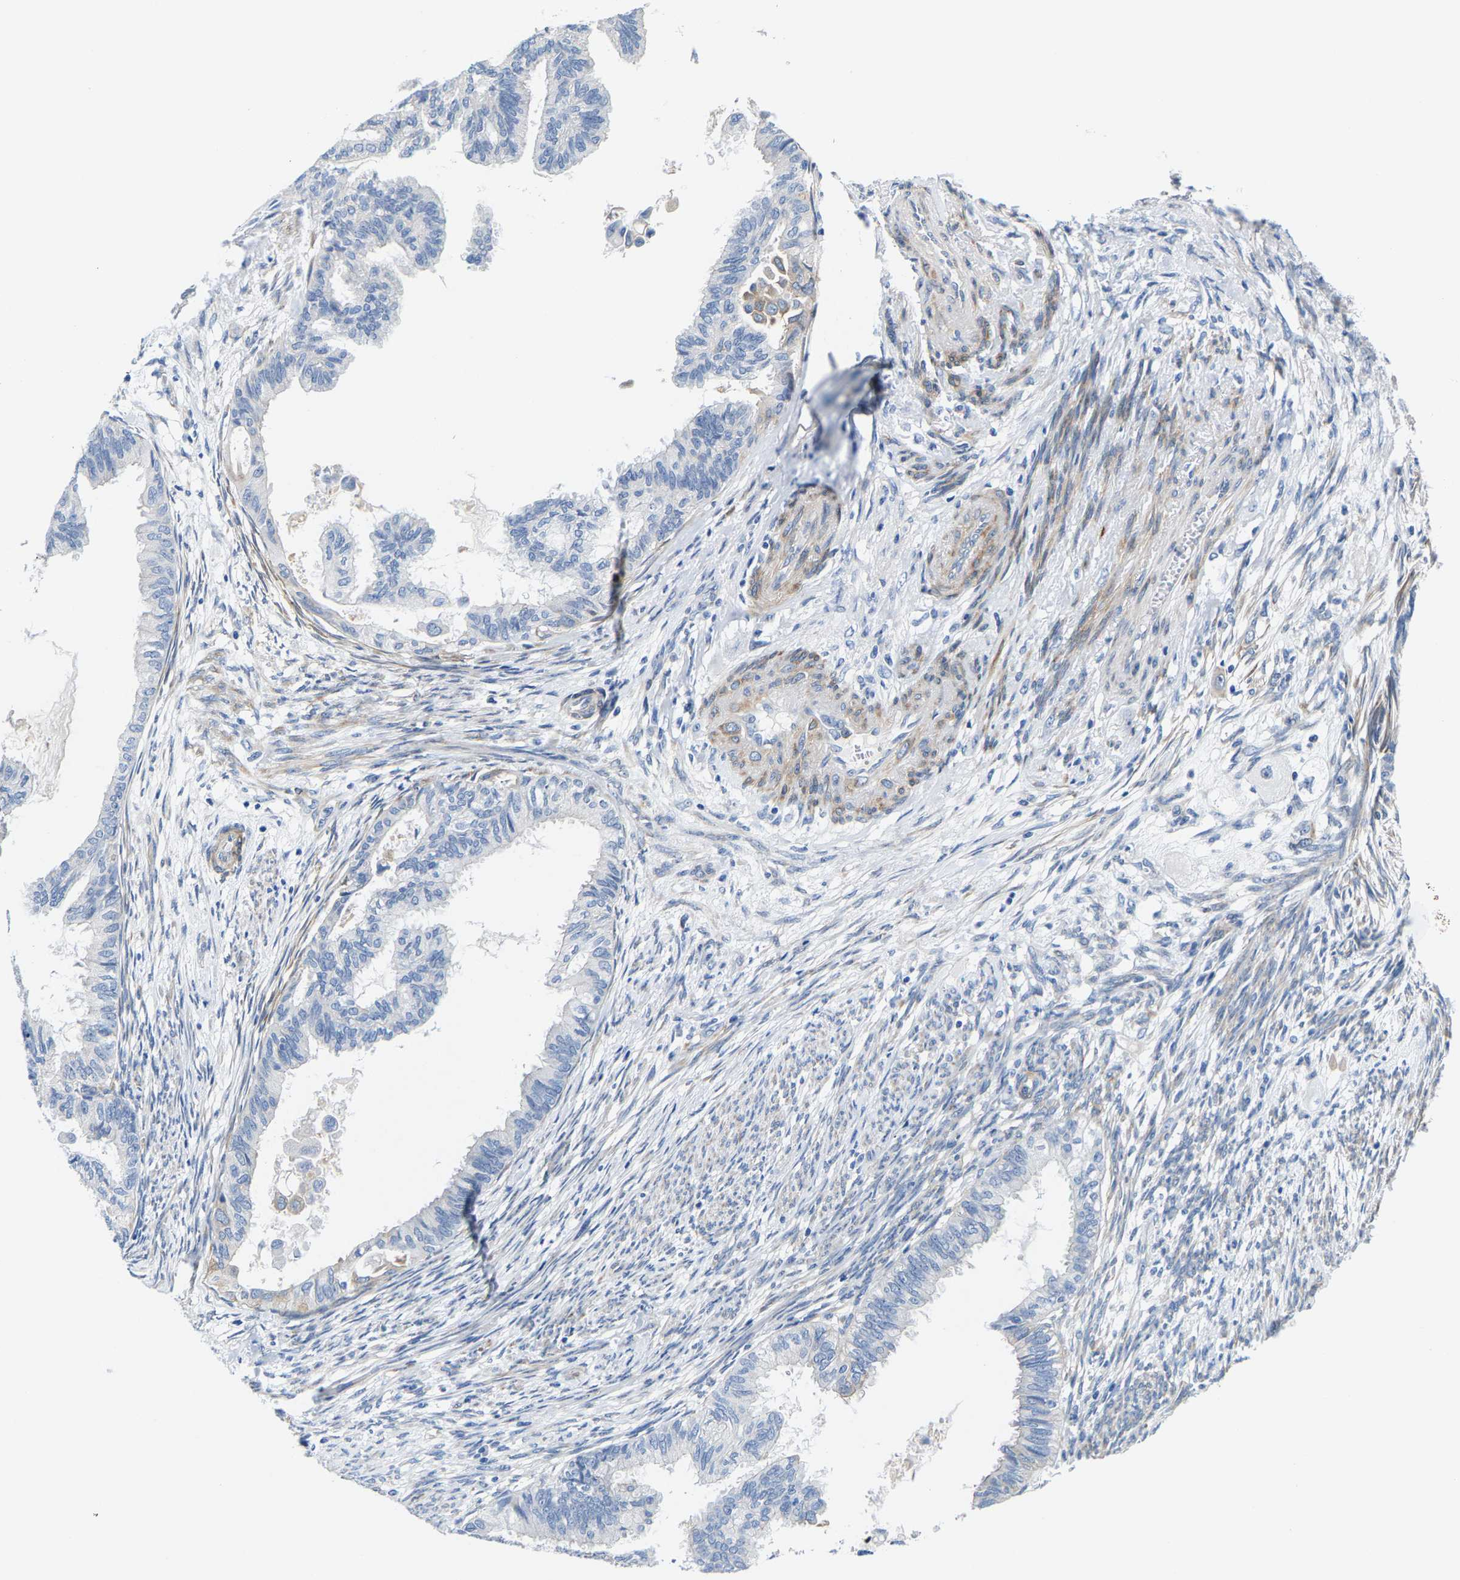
{"staining": {"intensity": "negative", "quantity": "none", "location": "none"}, "tissue": "cervical cancer", "cell_type": "Tumor cells", "image_type": "cancer", "snomed": [{"axis": "morphology", "description": "Normal tissue, NOS"}, {"axis": "morphology", "description": "Adenocarcinoma, NOS"}, {"axis": "topography", "description": "Cervix"}, {"axis": "topography", "description": "Endometrium"}], "caption": "Adenocarcinoma (cervical) was stained to show a protein in brown. There is no significant positivity in tumor cells.", "gene": "DSCAM", "patient": {"sex": "female", "age": 86}}